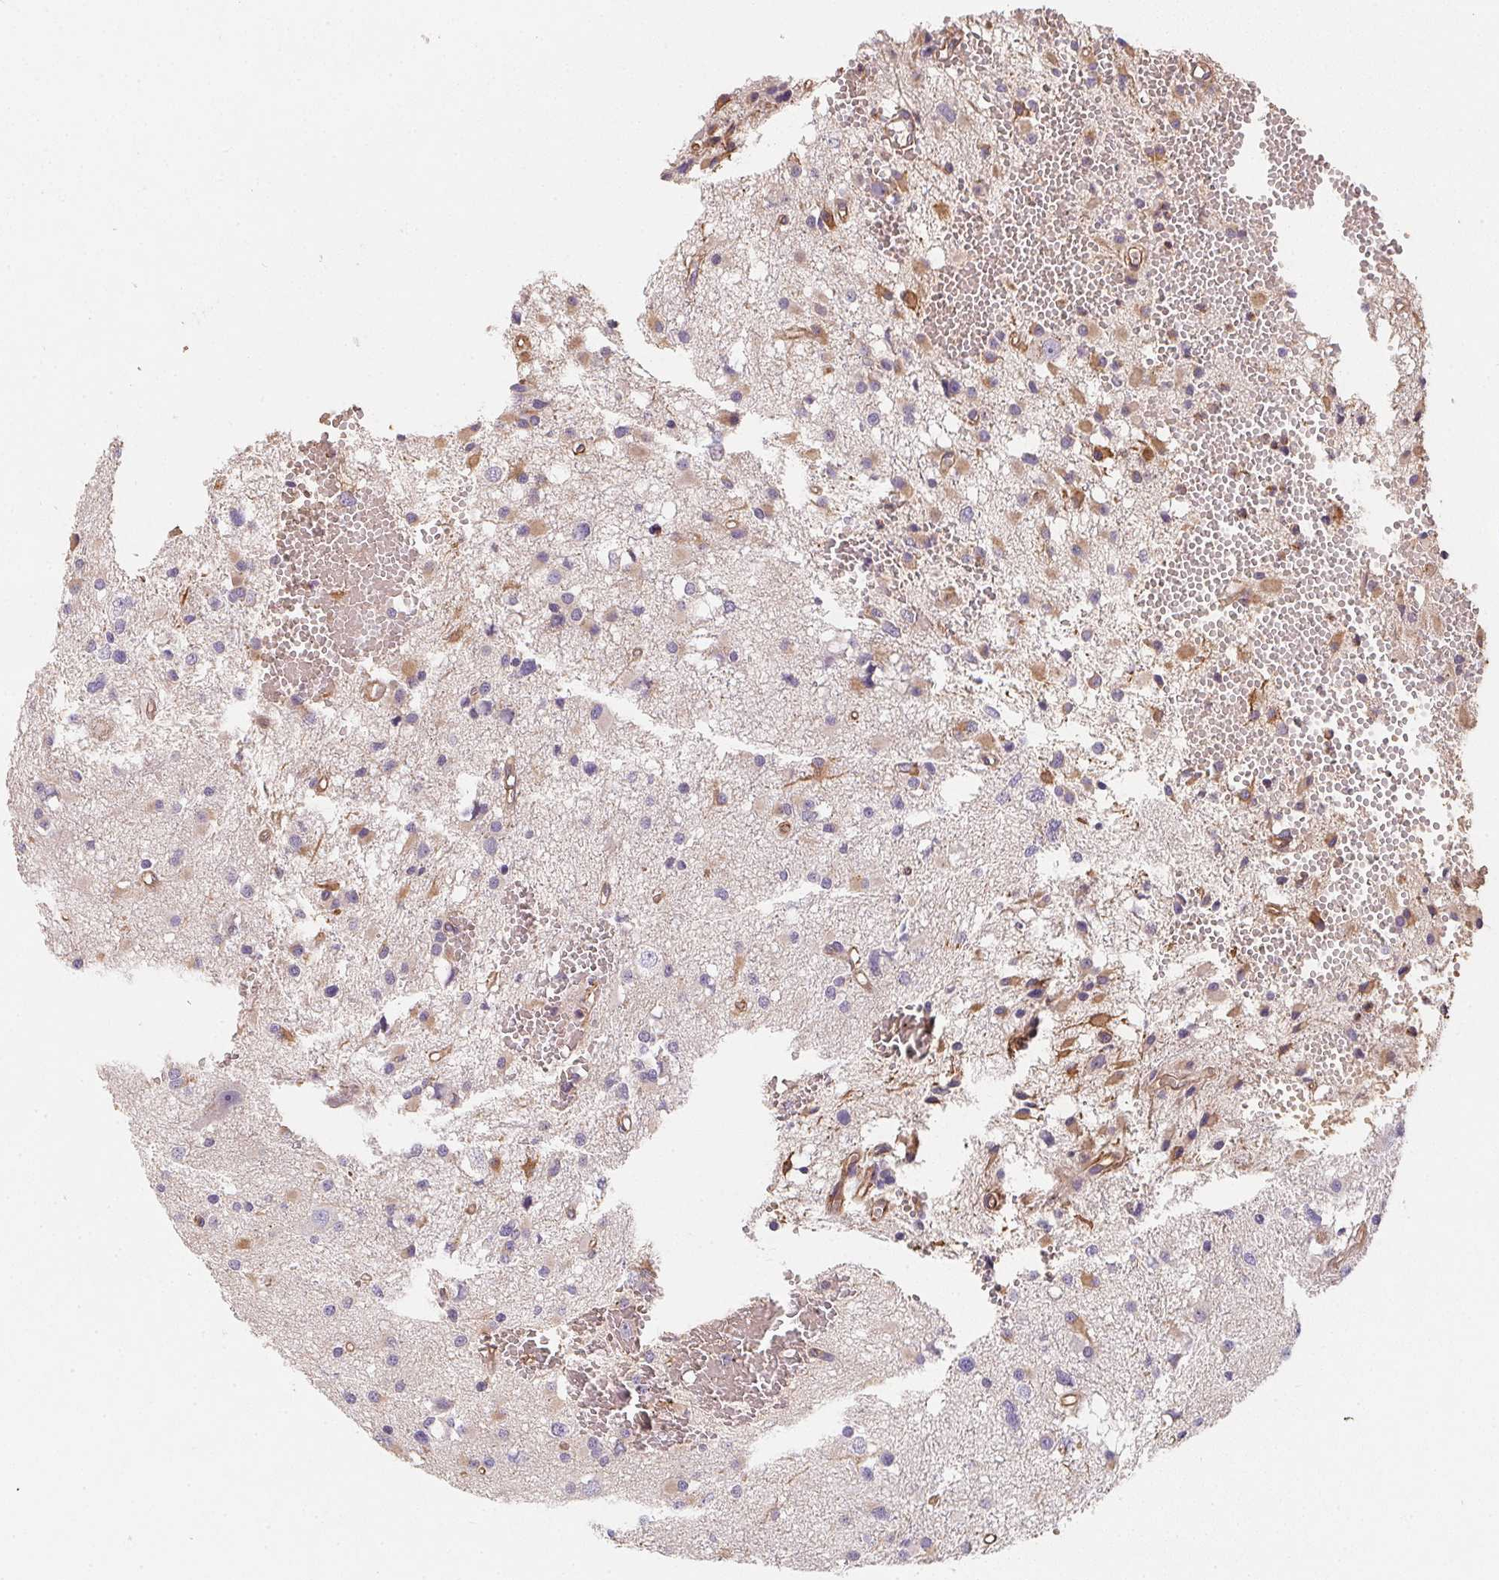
{"staining": {"intensity": "moderate", "quantity": "<25%", "location": "cytoplasmic/membranous"}, "tissue": "glioma", "cell_type": "Tumor cells", "image_type": "cancer", "snomed": [{"axis": "morphology", "description": "Glioma, malignant, High grade"}, {"axis": "topography", "description": "Brain"}], "caption": "A brown stain highlights moderate cytoplasmic/membranous expression of a protein in malignant high-grade glioma tumor cells.", "gene": "TBKBP1", "patient": {"sex": "male", "age": 54}}